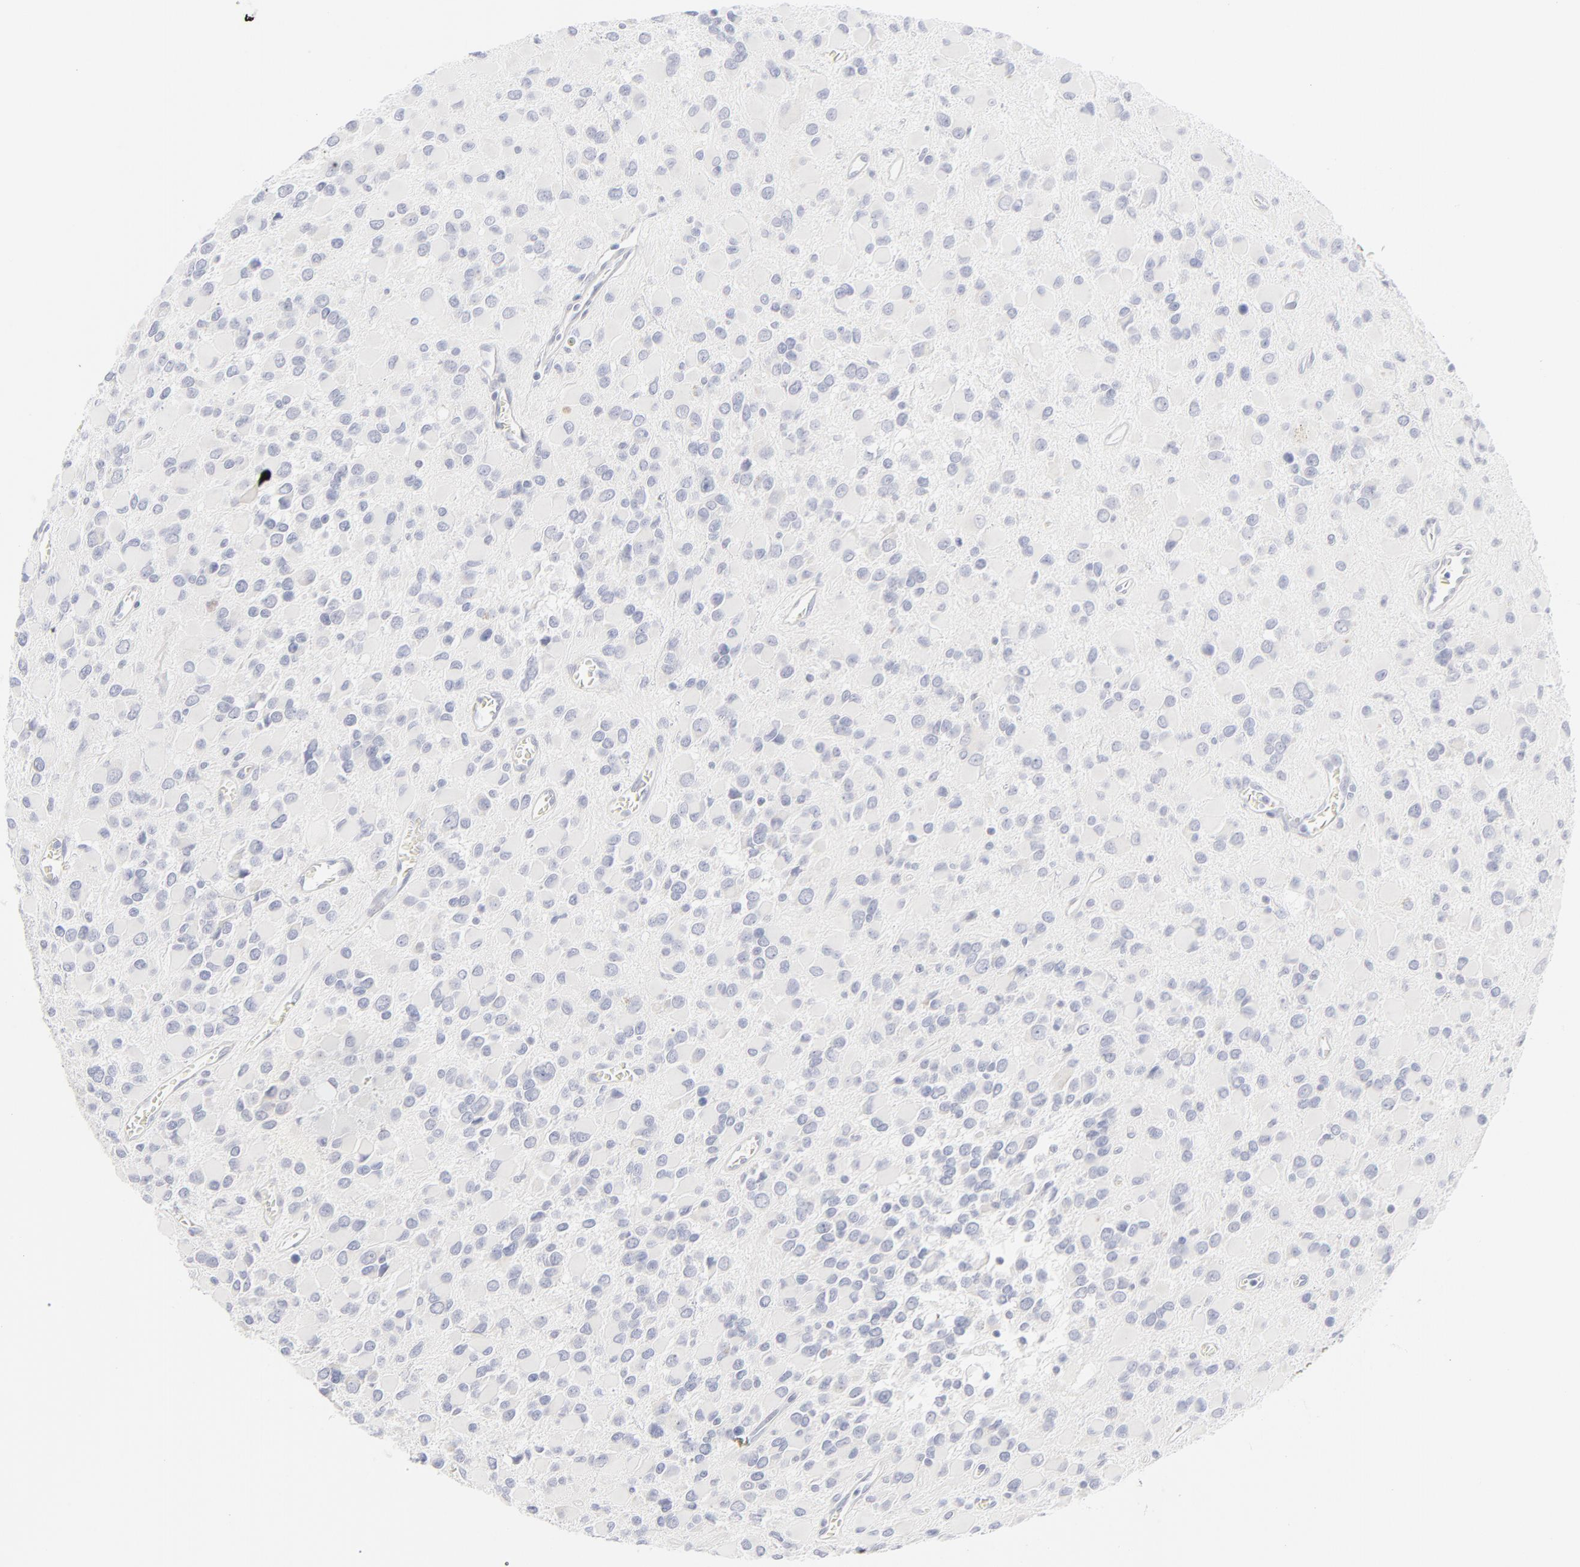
{"staining": {"intensity": "negative", "quantity": "none", "location": "none"}, "tissue": "glioma", "cell_type": "Tumor cells", "image_type": "cancer", "snomed": [{"axis": "morphology", "description": "Glioma, malignant, Low grade"}, {"axis": "topography", "description": "Brain"}], "caption": "DAB (3,3'-diaminobenzidine) immunohistochemical staining of human malignant glioma (low-grade) displays no significant positivity in tumor cells.", "gene": "NPNT", "patient": {"sex": "male", "age": 42}}